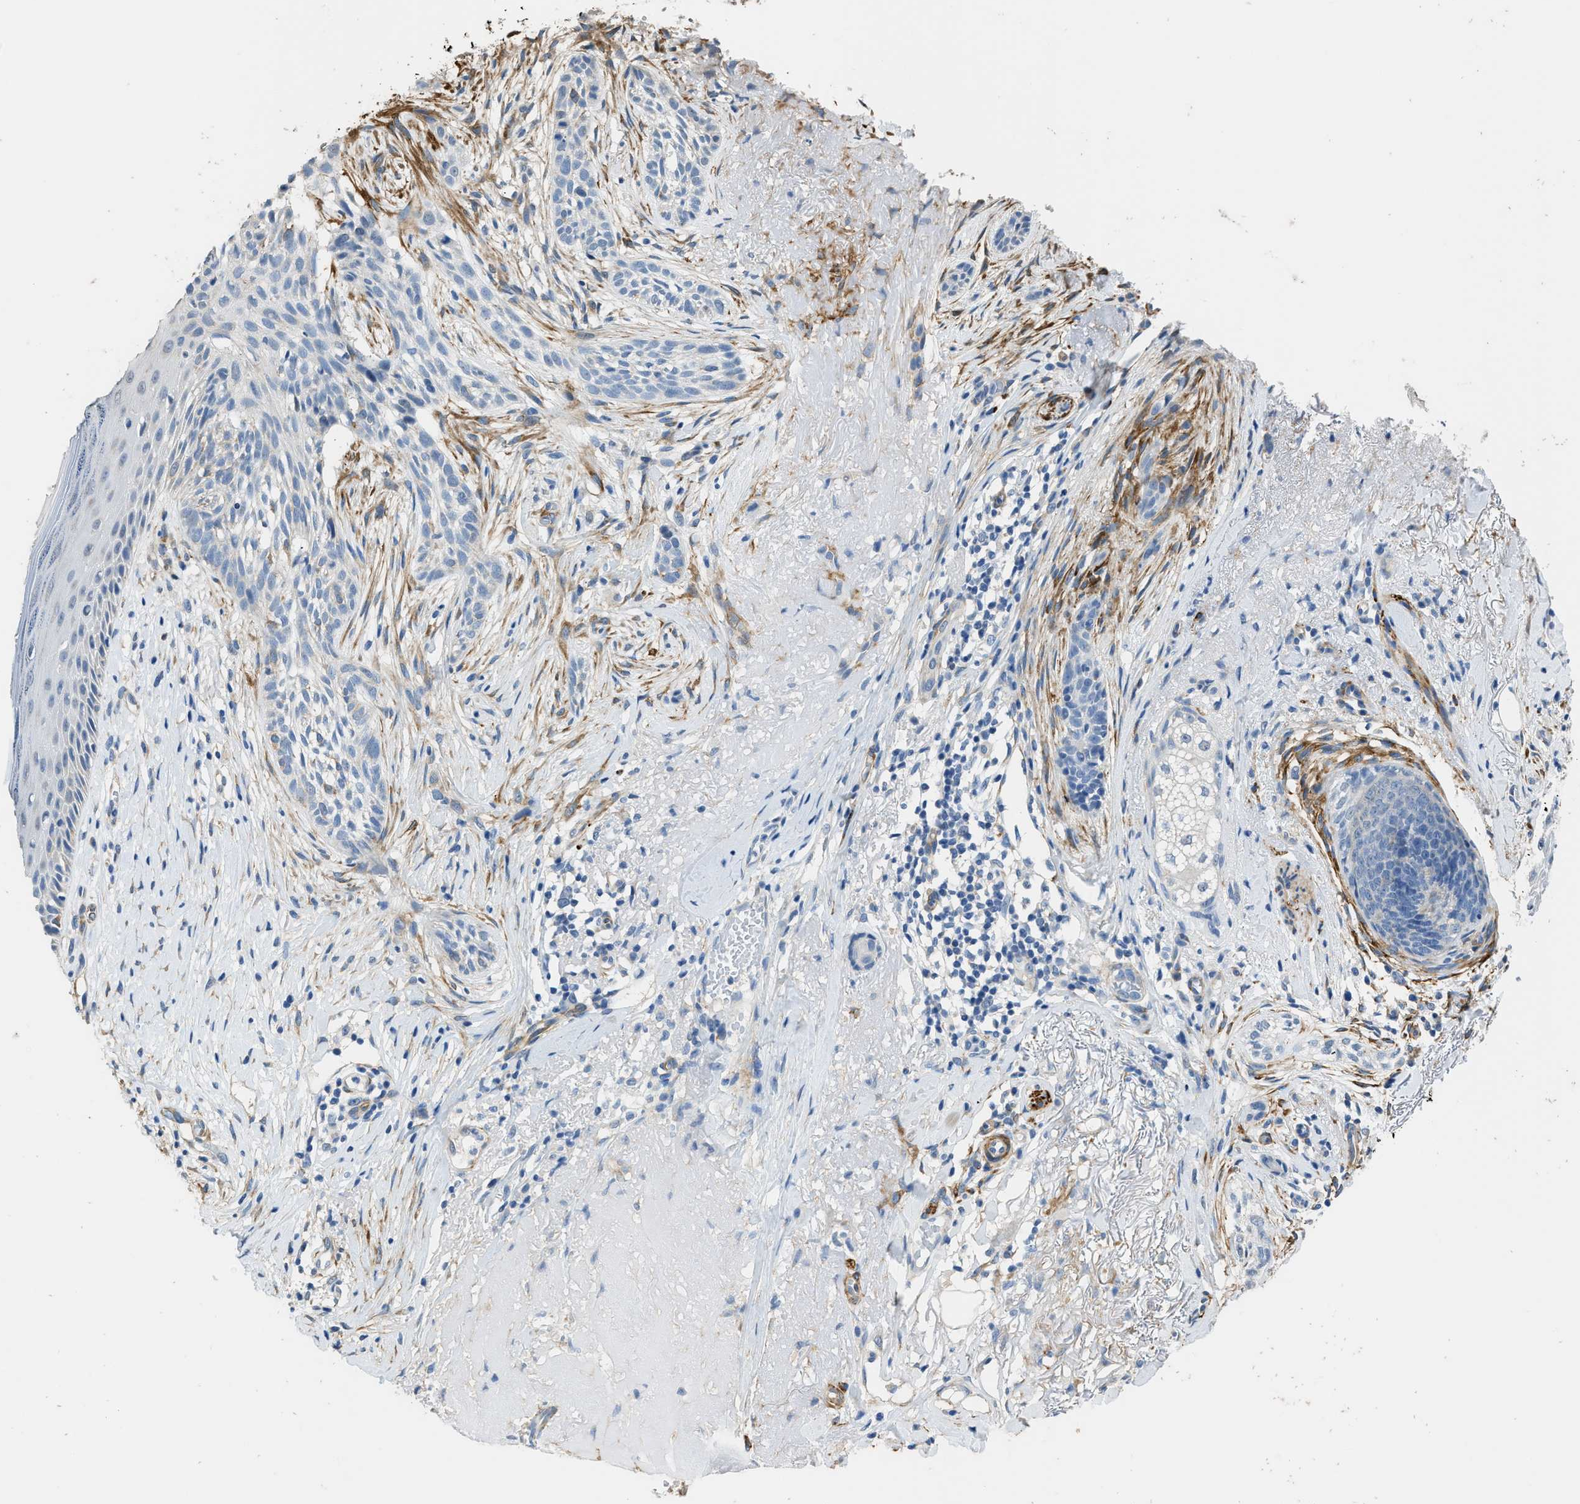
{"staining": {"intensity": "negative", "quantity": "none", "location": "none"}, "tissue": "skin cancer", "cell_type": "Tumor cells", "image_type": "cancer", "snomed": [{"axis": "morphology", "description": "Basal cell carcinoma"}, {"axis": "topography", "description": "Skin"}], "caption": "This is an immunohistochemistry (IHC) histopathology image of skin basal cell carcinoma. There is no staining in tumor cells.", "gene": "ZSWIM5", "patient": {"sex": "female", "age": 88}}